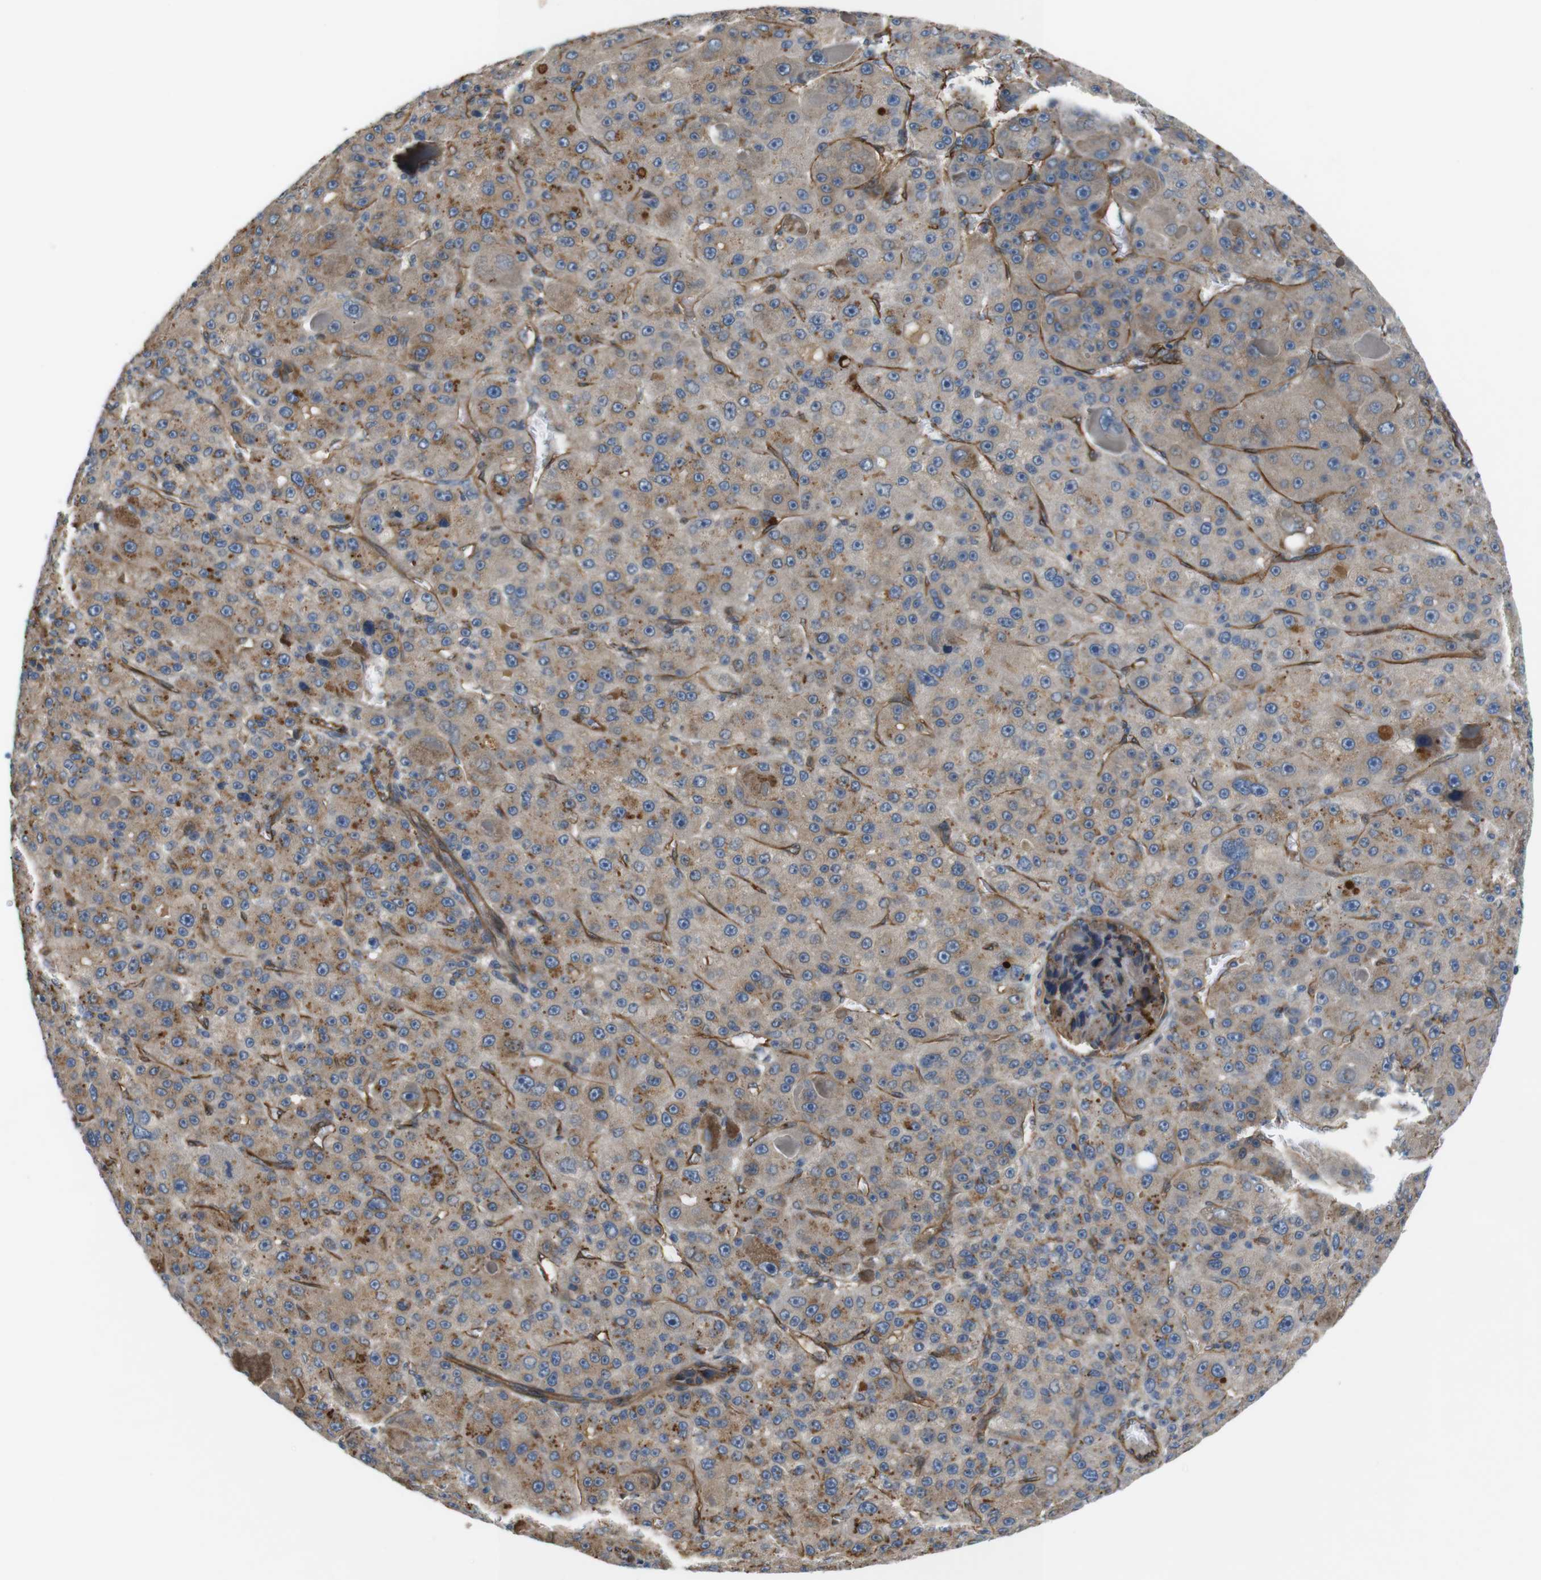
{"staining": {"intensity": "moderate", "quantity": ">75%", "location": "cytoplasmic/membranous"}, "tissue": "liver cancer", "cell_type": "Tumor cells", "image_type": "cancer", "snomed": [{"axis": "morphology", "description": "Carcinoma, Hepatocellular, NOS"}, {"axis": "topography", "description": "Liver"}], "caption": "This histopathology image demonstrates liver cancer stained with immunohistochemistry to label a protein in brown. The cytoplasmic/membranous of tumor cells show moderate positivity for the protein. Nuclei are counter-stained blue.", "gene": "BVES", "patient": {"sex": "male", "age": 76}}